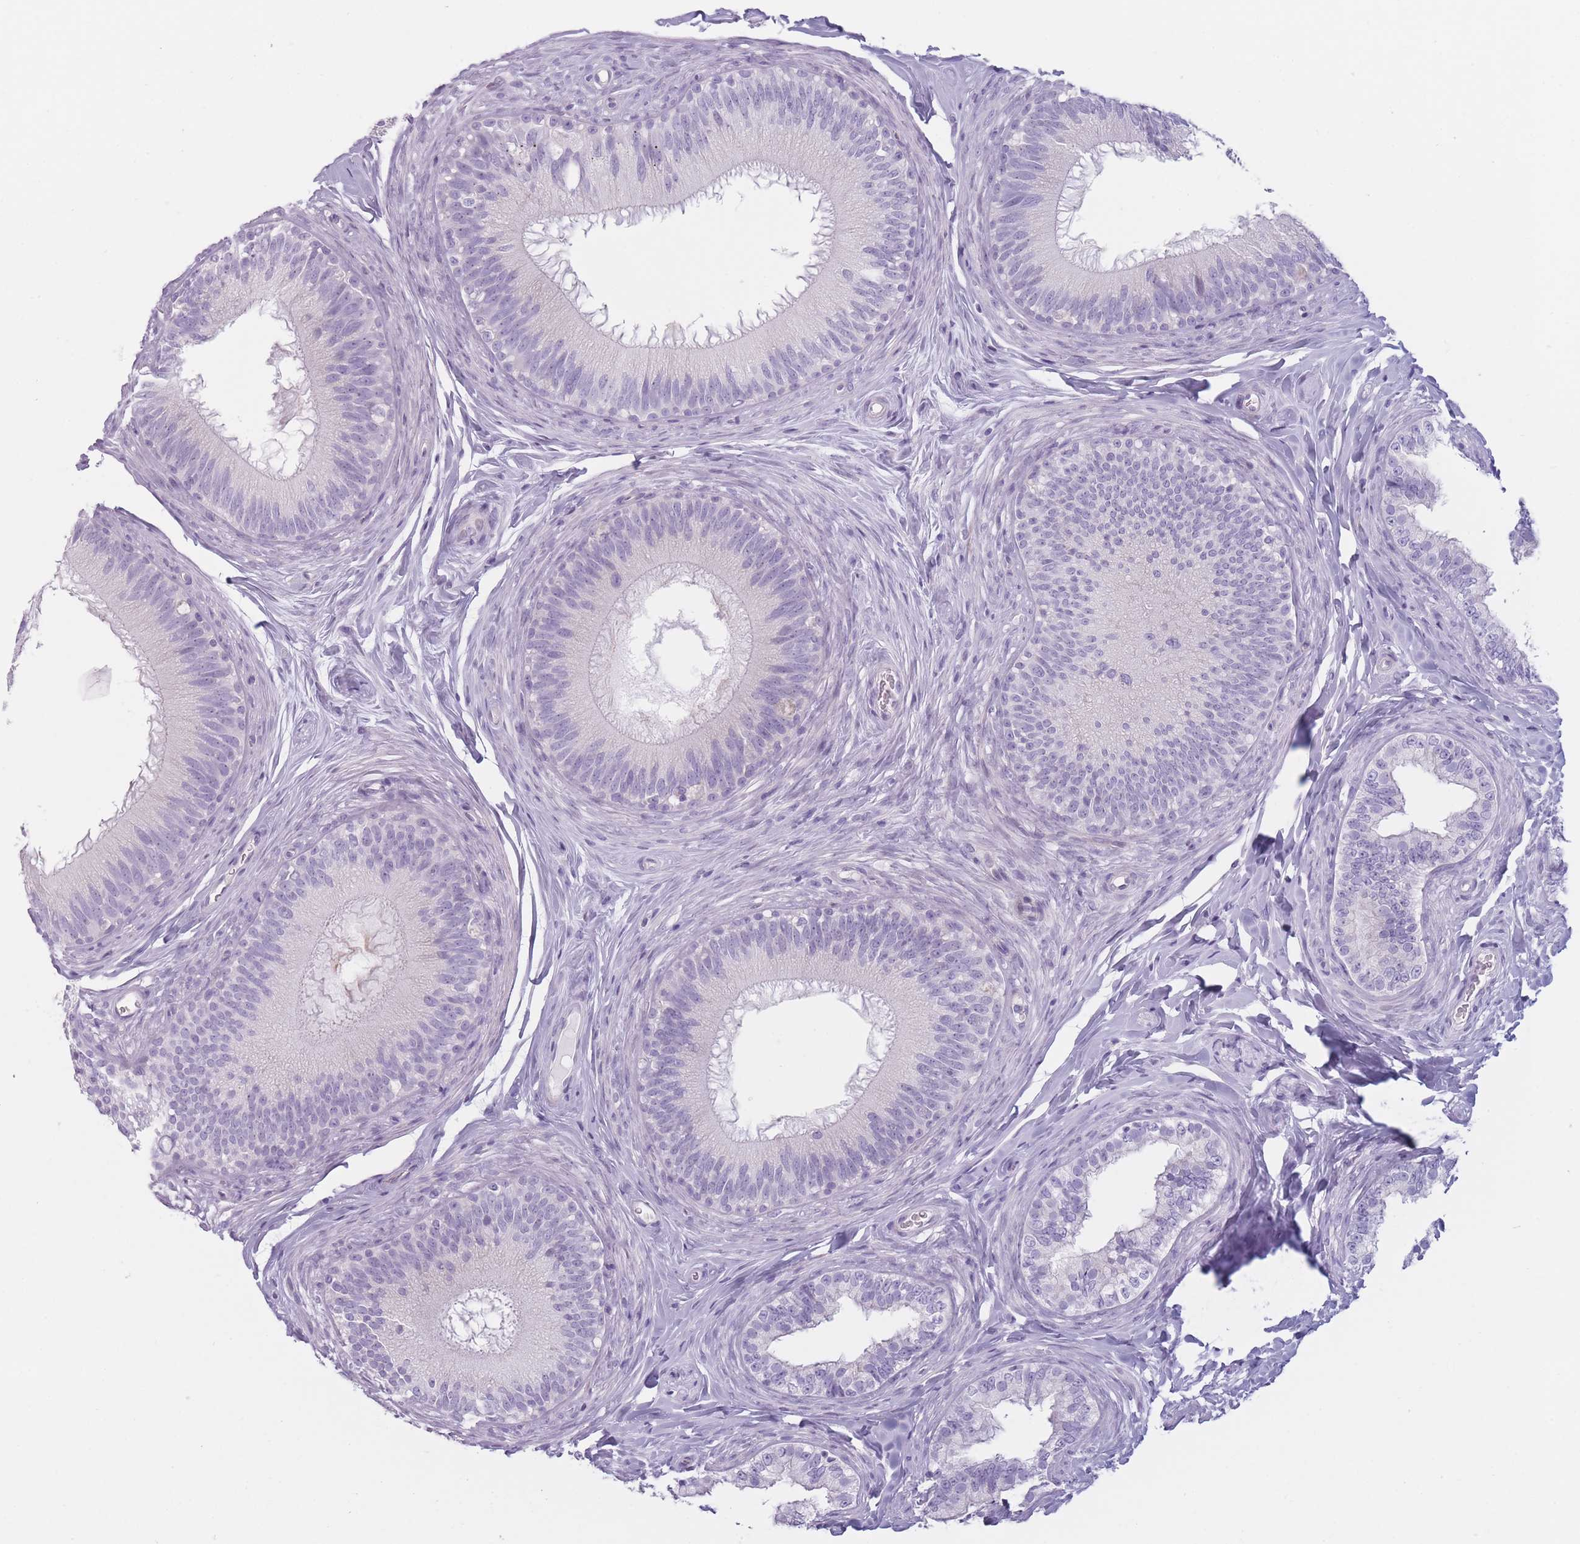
{"staining": {"intensity": "negative", "quantity": "none", "location": "none"}, "tissue": "epididymis", "cell_type": "Glandular cells", "image_type": "normal", "snomed": [{"axis": "morphology", "description": "Normal tissue, NOS"}, {"axis": "topography", "description": "Epididymis"}], "caption": "Immunohistochemistry photomicrograph of unremarkable epididymis: epididymis stained with DAB (3,3'-diaminobenzidine) demonstrates no significant protein positivity in glandular cells. (Brightfield microscopy of DAB (3,3'-diaminobenzidine) immunohistochemistry at high magnification).", "gene": "PLEKHG2", "patient": {"sex": "male", "age": 38}}